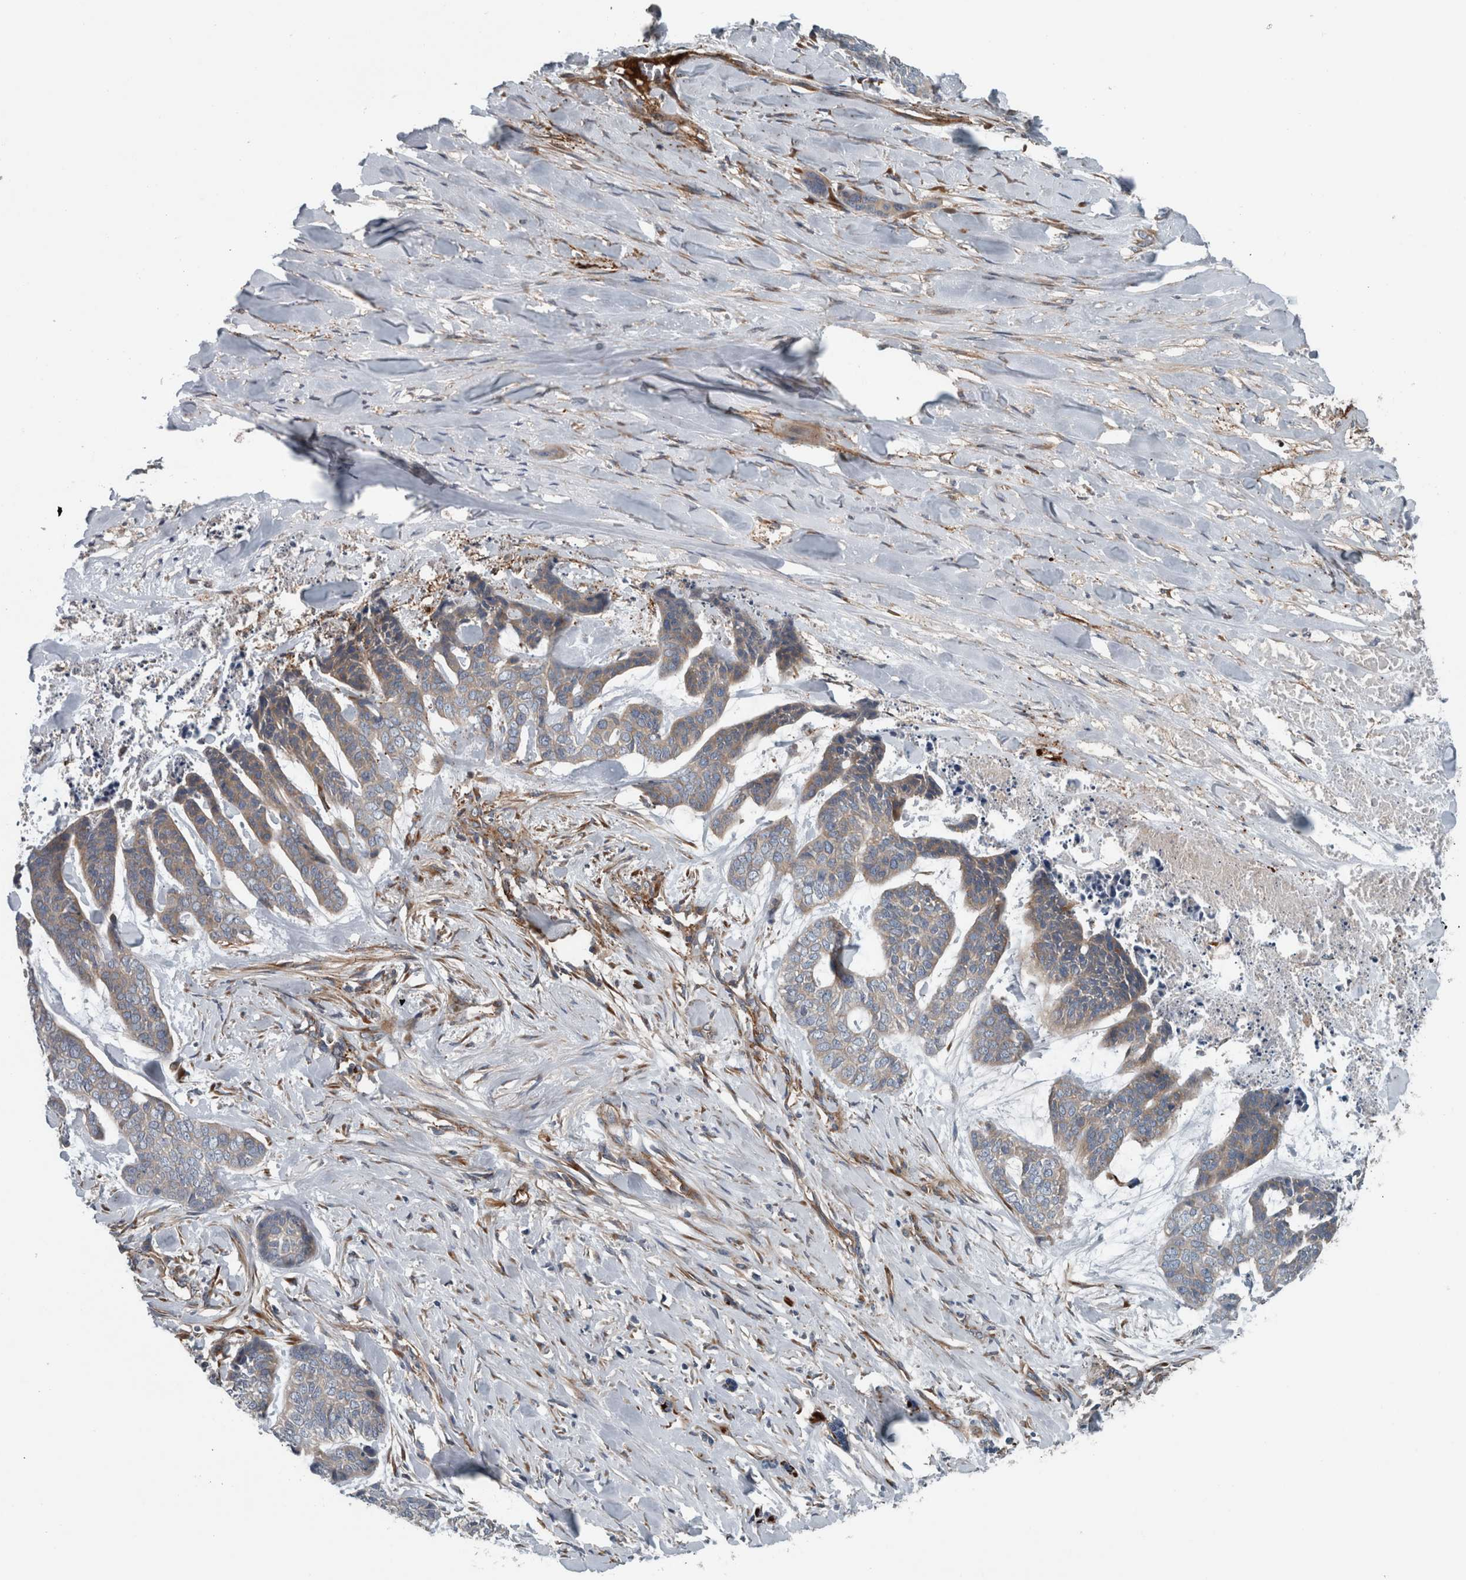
{"staining": {"intensity": "weak", "quantity": "25%-75%", "location": "cytoplasmic/membranous"}, "tissue": "skin cancer", "cell_type": "Tumor cells", "image_type": "cancer", "snomed": [{"axis": "morphology", "description": "Basal cell carcinoma"}, {"axis": "topography", "description": "Skin"}], "caption": "A low amount of weak cytoplasmic/membranous staining is appreciated in about 25%-75% of tumor cells in skin basal cell carcinoma tissue.", "gene": "GLT8D2", "patient": {"sex": "female", "age": 64}}